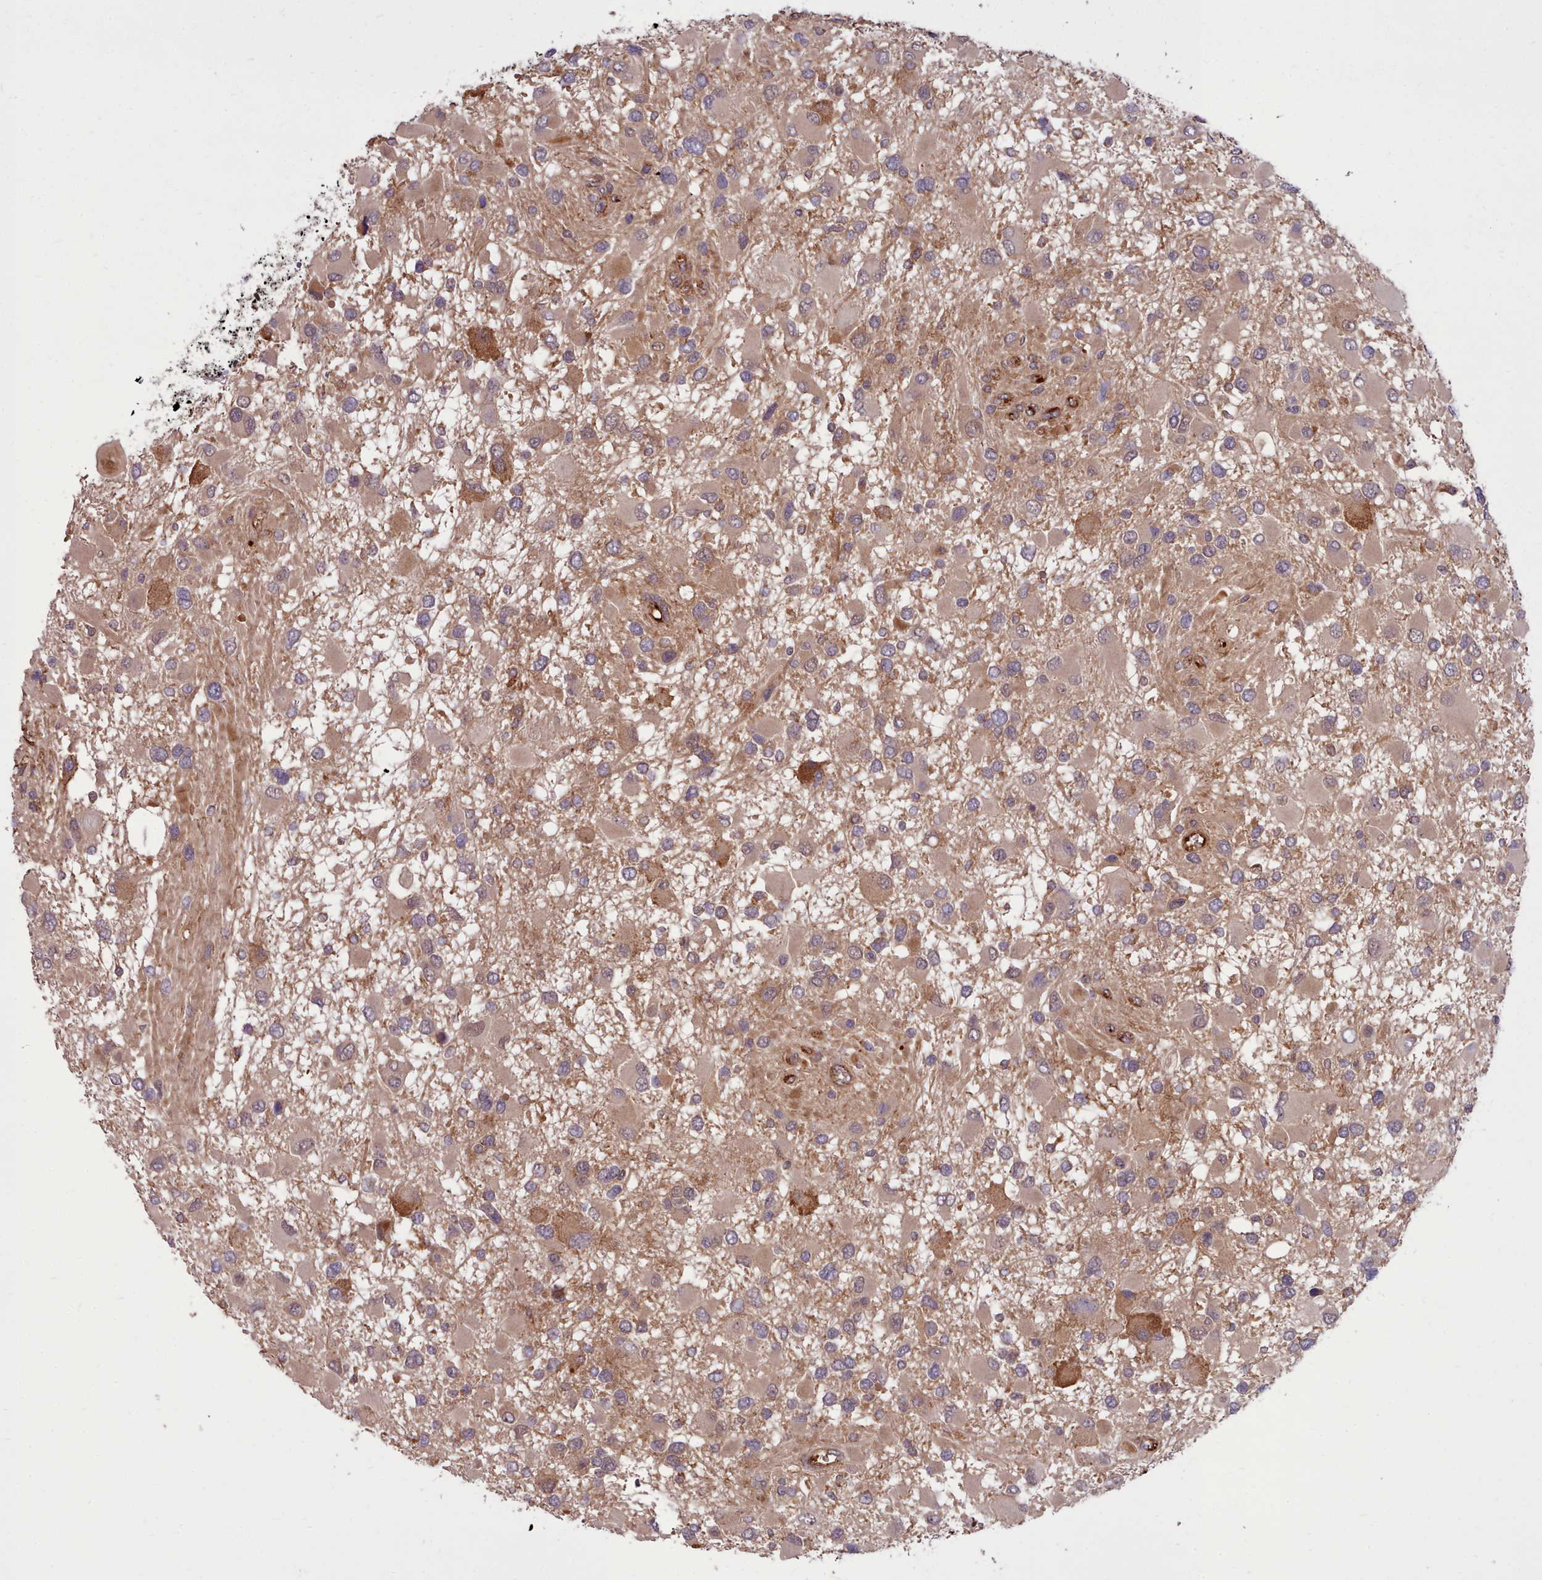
{"staining": {"intensity": "weak", "quantity": ">75%", "location": "cytoplasmic/membranous"}, "tissue": "glioma", "cell_type": "Tumor cells", "image_type": "cancer", "snomed": [{"axis": "morphology", "description": "Glioma, malignant, High grade"}, {"axis": "topography", "description": "Brain"}], "caption": "Immunohistochemical staining of malignant glioma (high-grade) reveals low levels of weak cytoplasmic/membranous protein expression in approximately >75% of tumor cells. The staining was performed using DAB (3,3'-diaminobenzidine) to visualize the protein expression in brown, while the nuclei were stained in blue with hematoxylin (Magnification: 20x).", "gene": "STUB1", "patient": {"sex": "male", "age": 53}}